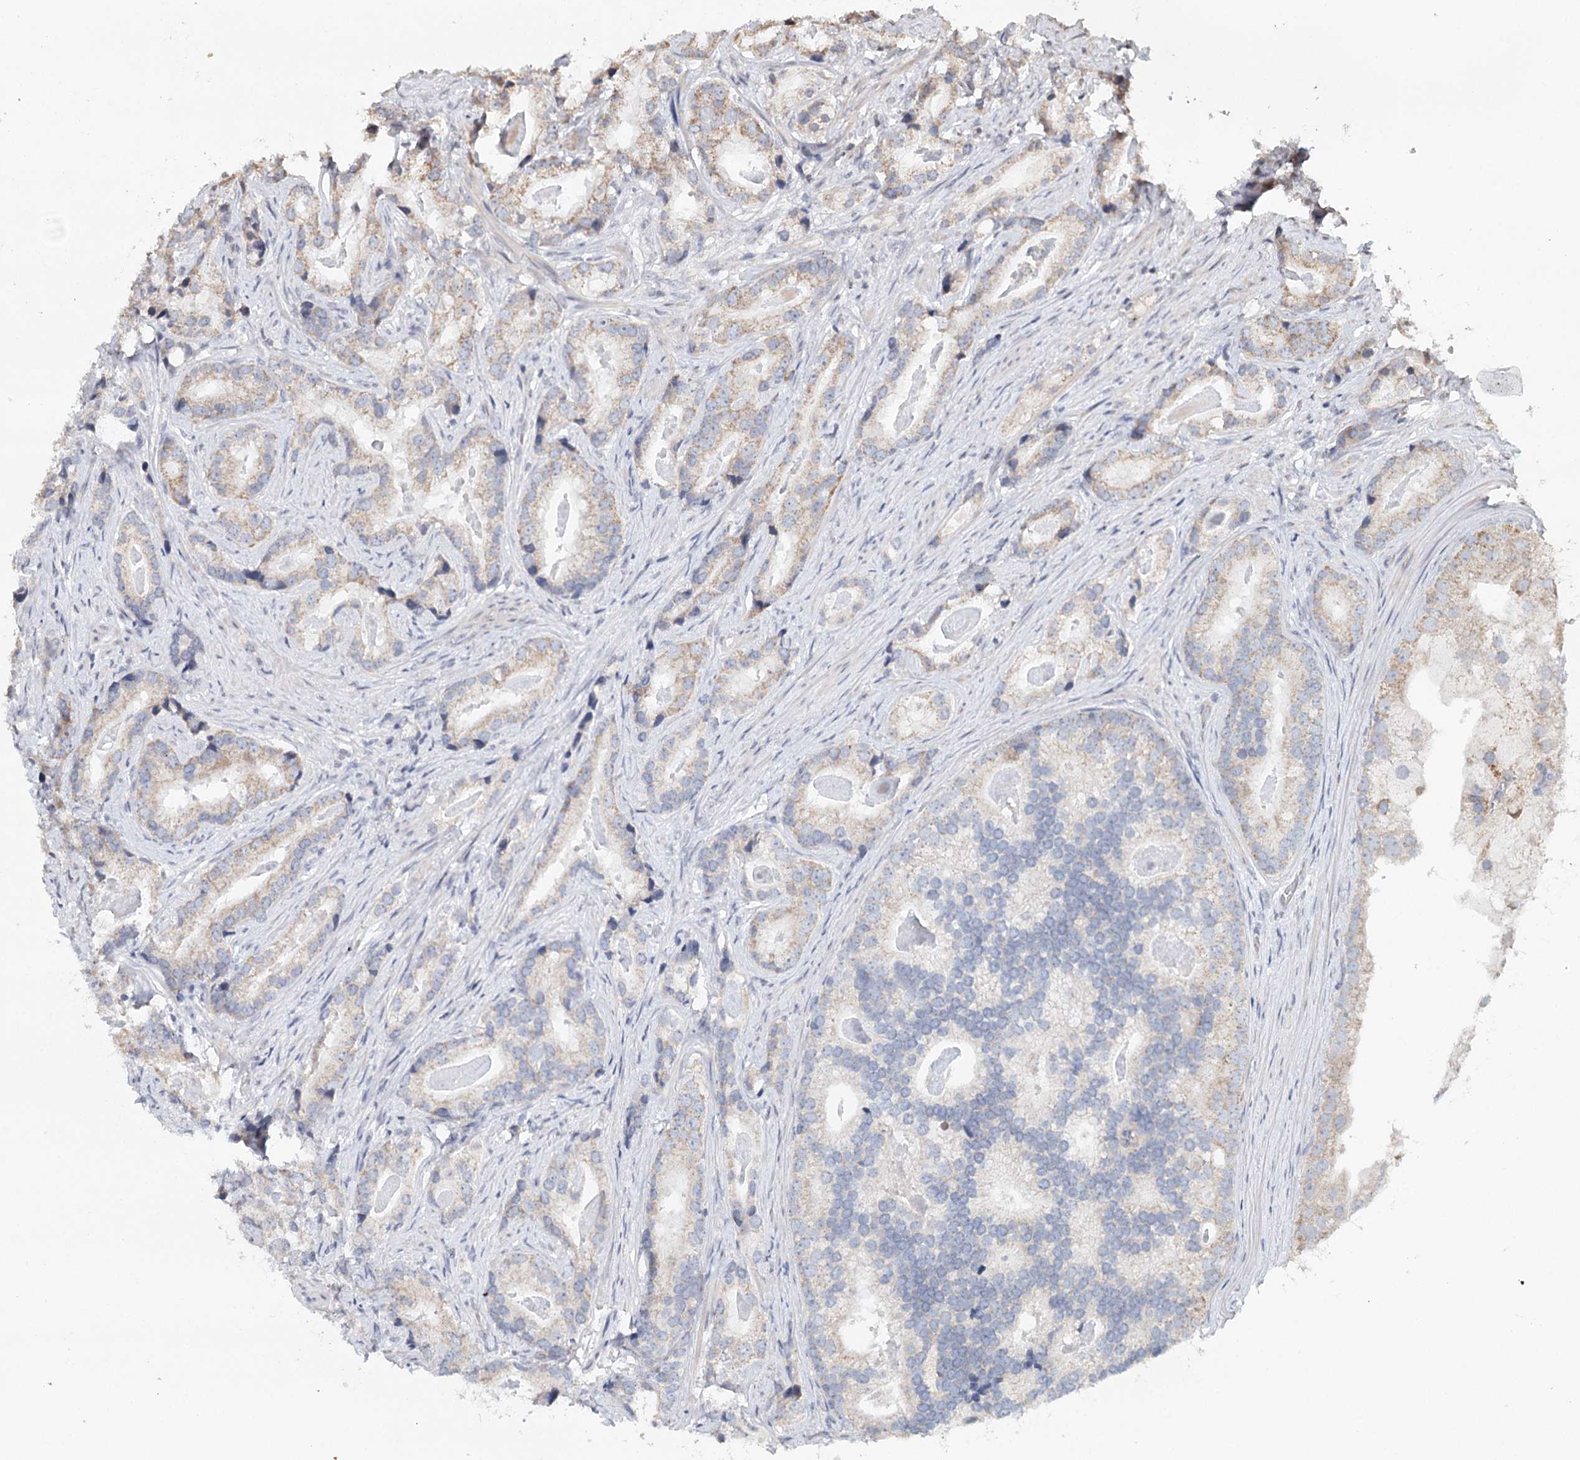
{"staining": {"intensity": "weak", "quantity": "25%-75%", "location": "cytoplasmic/membranous"}, "tissue": "prostate cancer", "cell_type": "Tumor cells", "image_type": "cancer", "snomed": [{"axis": "morphology", "description": "Adenocarcinoma, Low grade"}, {"axis": "topography", "description": "Prostate"}], "caption": "Immunohistochemistry (IHC) staining of prostate cancer (adenocarcinoma (low-grade)), which demonstrates low levels of weak cytoplasmic/membranous expression in approximately 25%-75% of tumor cells indicating weak cytoplasmic/membranous protein expression. The staining was performed using DAB (brown) for protein detection and nuclei were counterstained in hematoxylin (blue).", "gene": "ICOS", "patient": {"sex": "male", "age": 71}}